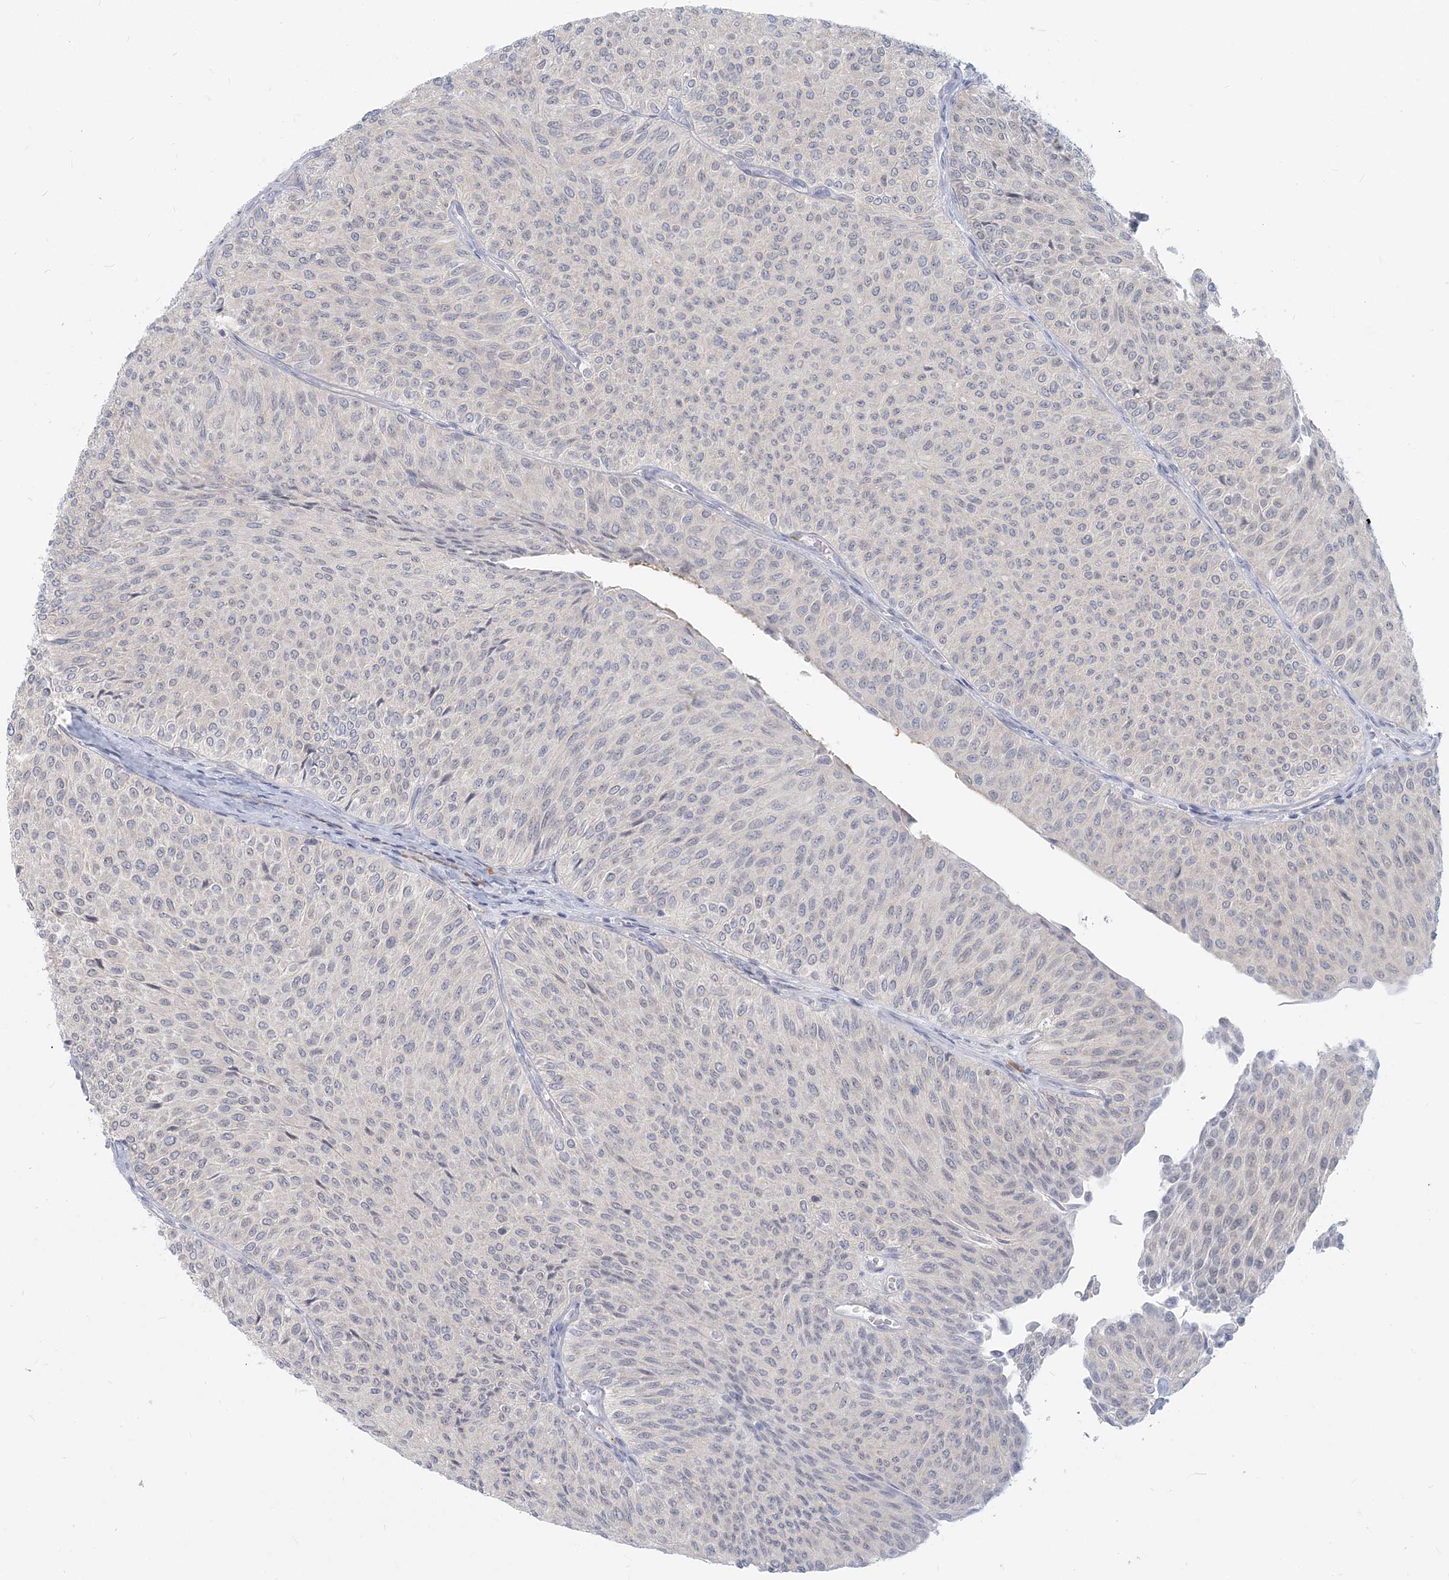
{"staining": {"intensity": "negative", "quantity": "none", "location": "none"}, "tissue": "urothelial cancer", "cell_type": "Tumor cells", "image_type": "cancer", "snomed": [{"axis": "morphology", "description": "Urothelial carcinoma, Low grade"}, {"axis": "topography", "description": "Urinary bladder"}], "caption": "A photomicrograph of human urothelial cancer is negative for staining in tumor cells.", "gene": "GMPPA", "patient": {"sex": "male", "age": 78}}